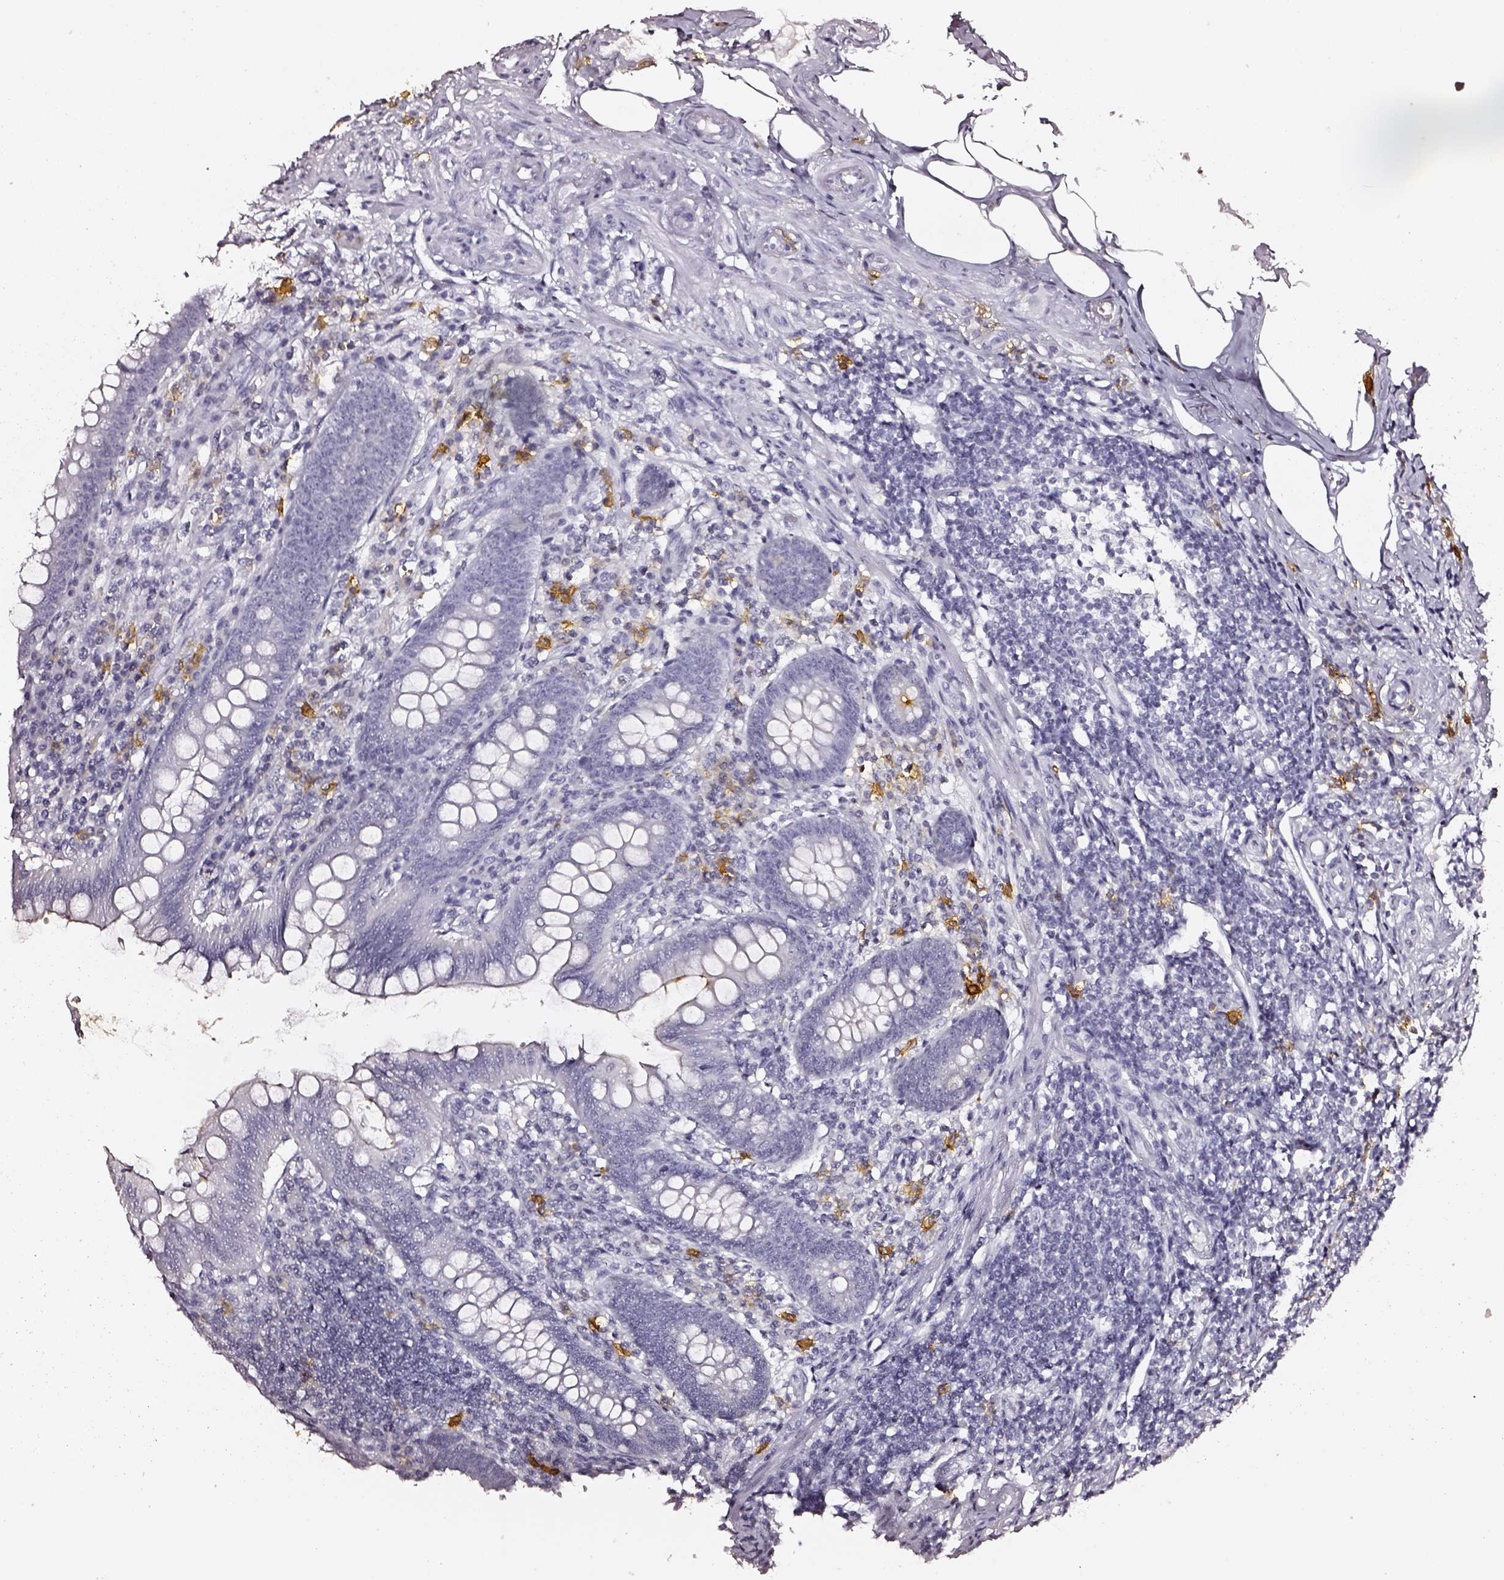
{"staining": {"intensity": "negative", "quantity": "none", "location": "none"}, "tissue": "appendix", "cell_type": "Glandular cells", "image_type": "normal", "snomed": [{"axis": "morphology", "description": "Normal tissue, NOS"}, {"axis": "topography", "description": "Appendix"}], "caption": "Immunohistochemistry of unremarkable human appendix exhibits no staining in glandular cells. (Stains: DAB (3,3'-diaminobenzidine) IHC with hematoxylin counter stain, Microscopy: brightfield microscopy at high magnification).", "gene": "DPEP1", "patient": {"sex": "female", "age": 57}}